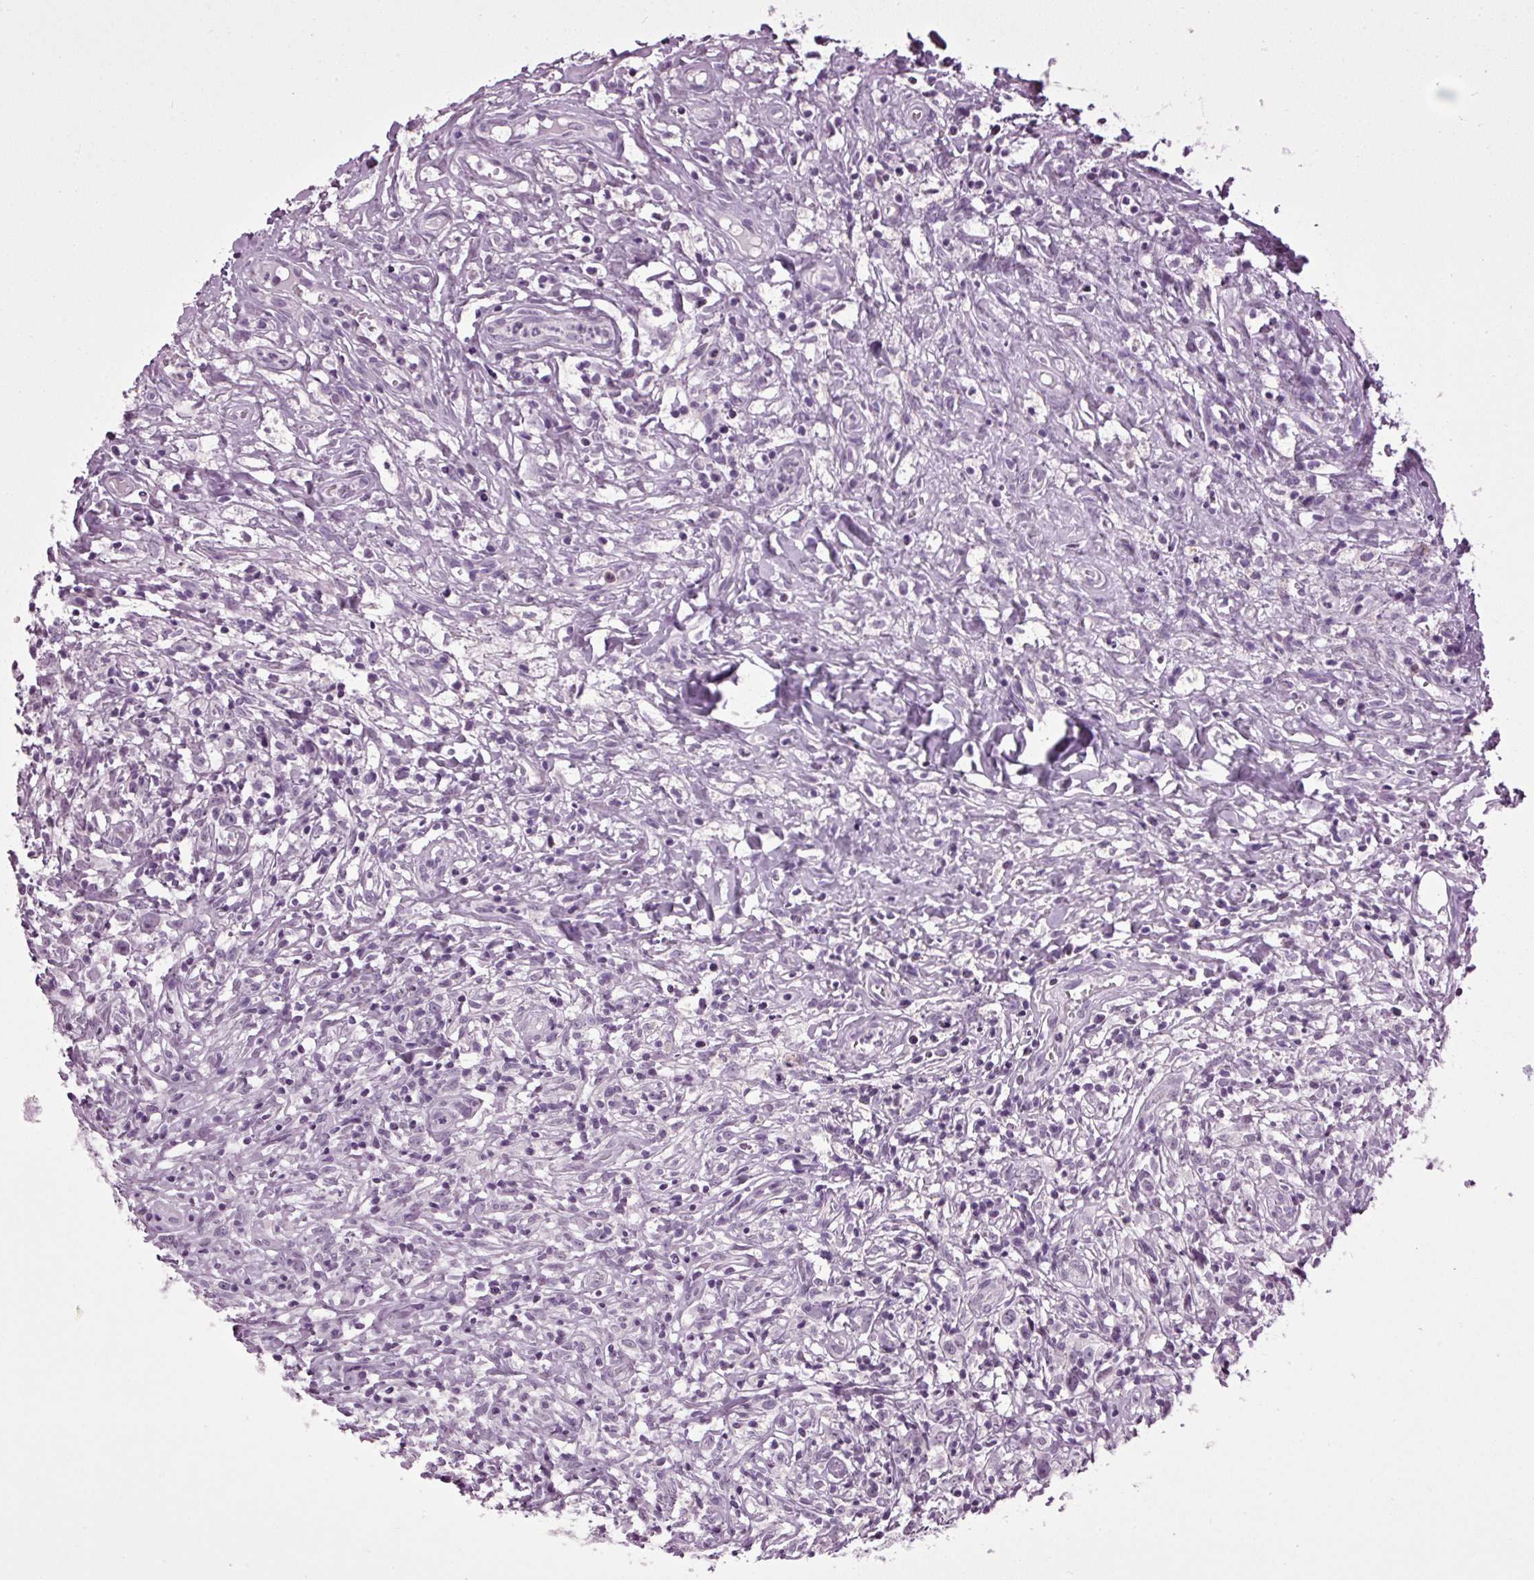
{"staining": {"intensity": "negative", "quantity": "none", "location": "none"}, "tissue": "lymphoma", "cell_type": "Tumor cells", "image_type": "cancer", "snomed": [{"axis": "morphology", "description": "Hodgkin's disease, NOS"}, {"axis": "topography", "description": "No Tissue"}], "caption": "Immunohistochemistry (IHC) of Hodgkin's disease shows no positivity in tumor cells.", "gene": "A1CF", "patient": {"sex": "female", "age": 21}}